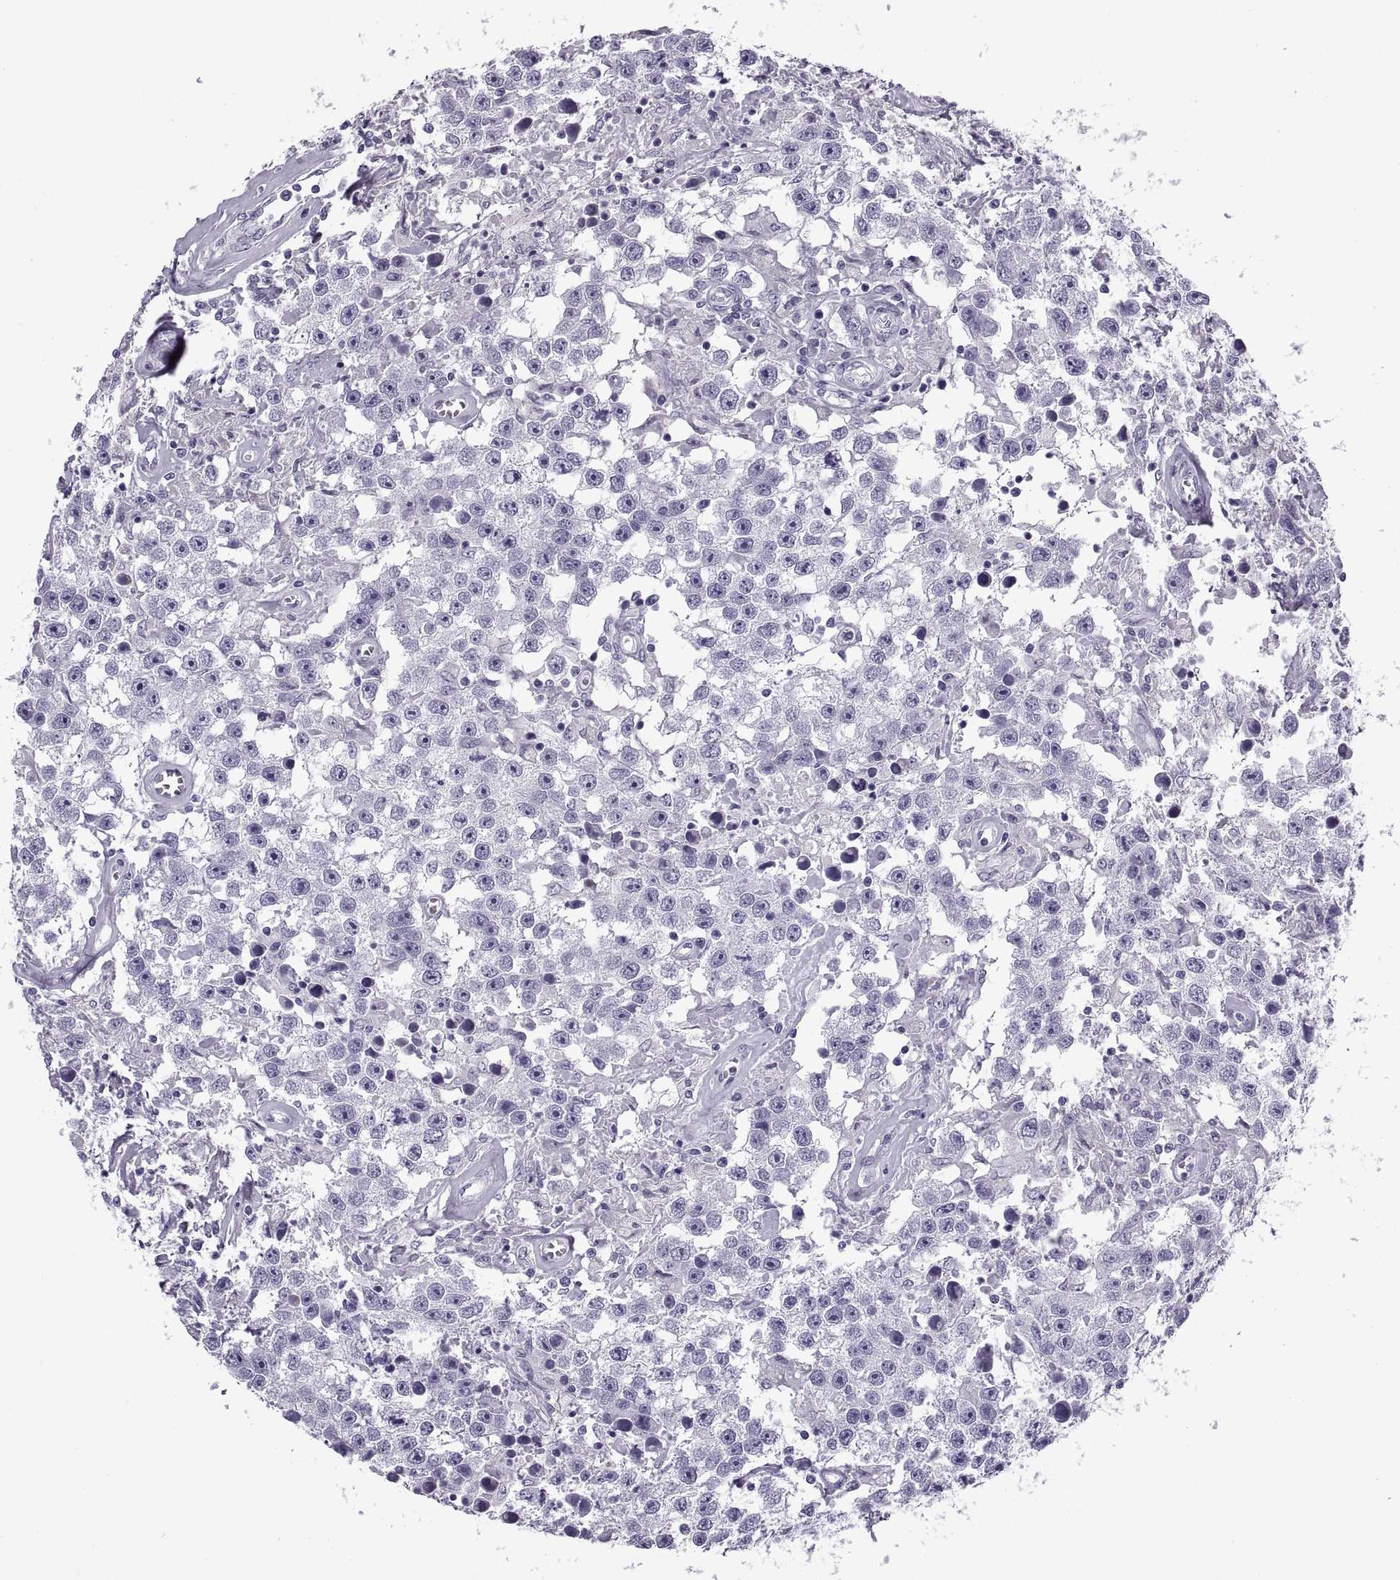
{"staining": {"intensity": "negative", "quantity": "none", "location": "none"}, "tissue": "testis cancer", "cell_type": "Tumor cells", "image_type": "cancer", "snomed": [{"axis": "morphology", "description": "Seminoma, NOS"}, {"axis": "topography", "description": "Testis"}], "caption": "This is an IHC image of human seminoma (testis). There is no staining in tumor cells.", "gene": "RLBP1", "patient": {"sex": "male", "age": 43}}